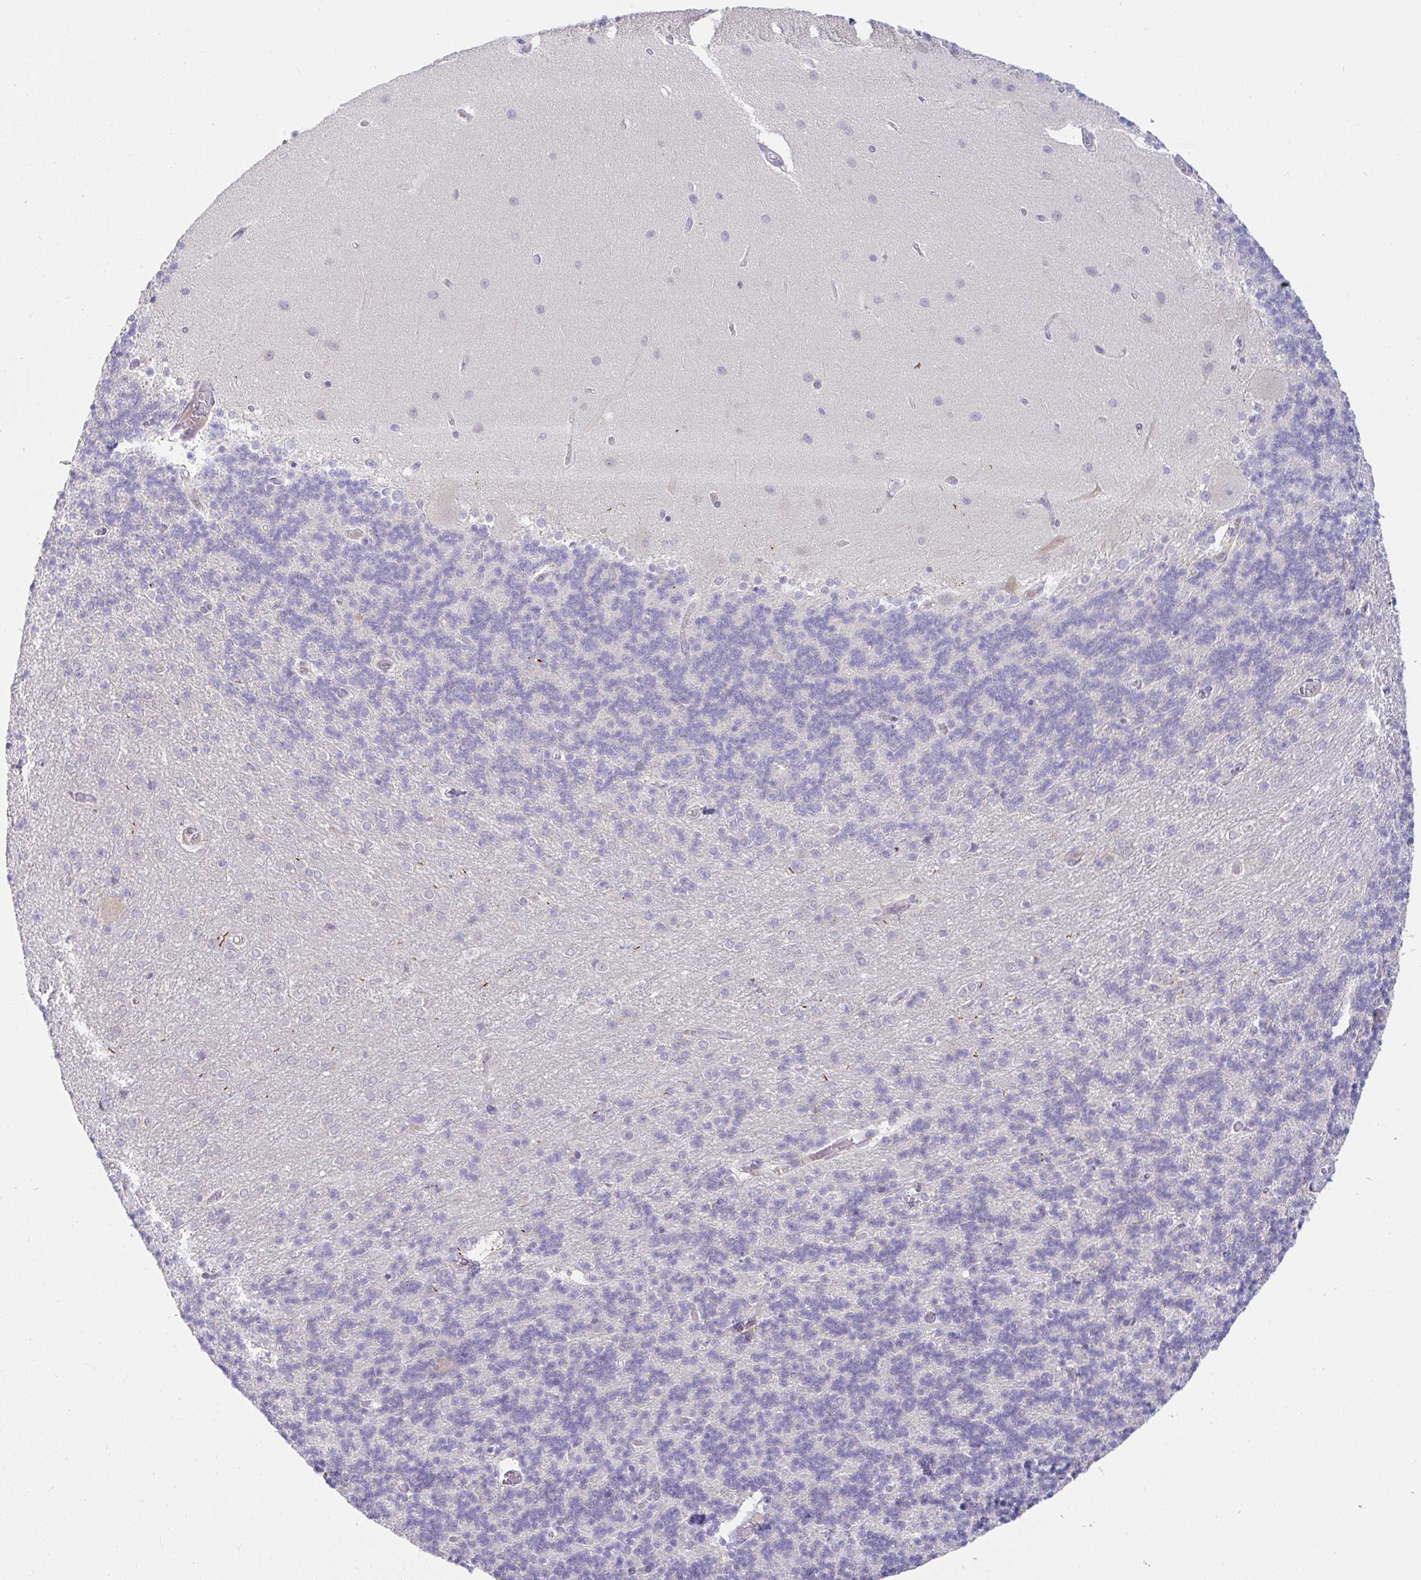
{"staining": {"intensity": "negative", "quantity": "none", "location": "none"}, "tissue": "cerebellum", "cell_type": "Cells in granular layer", "image_type": "normal", "snomed": [{"axis": "morphology", "description": "Normal tissue, NOS"}, {"axis": "topography", "description": "Cerebellum"}], "caption": "Cells in granular layer are negative for protein expression in unremarkable human cerebellum. The staining is performed using DAB brown chromogen with nuclei counter-stained in using hematoxylin.", "gene": "DERL2", "patient": {"sex": "female", "age": 54}}